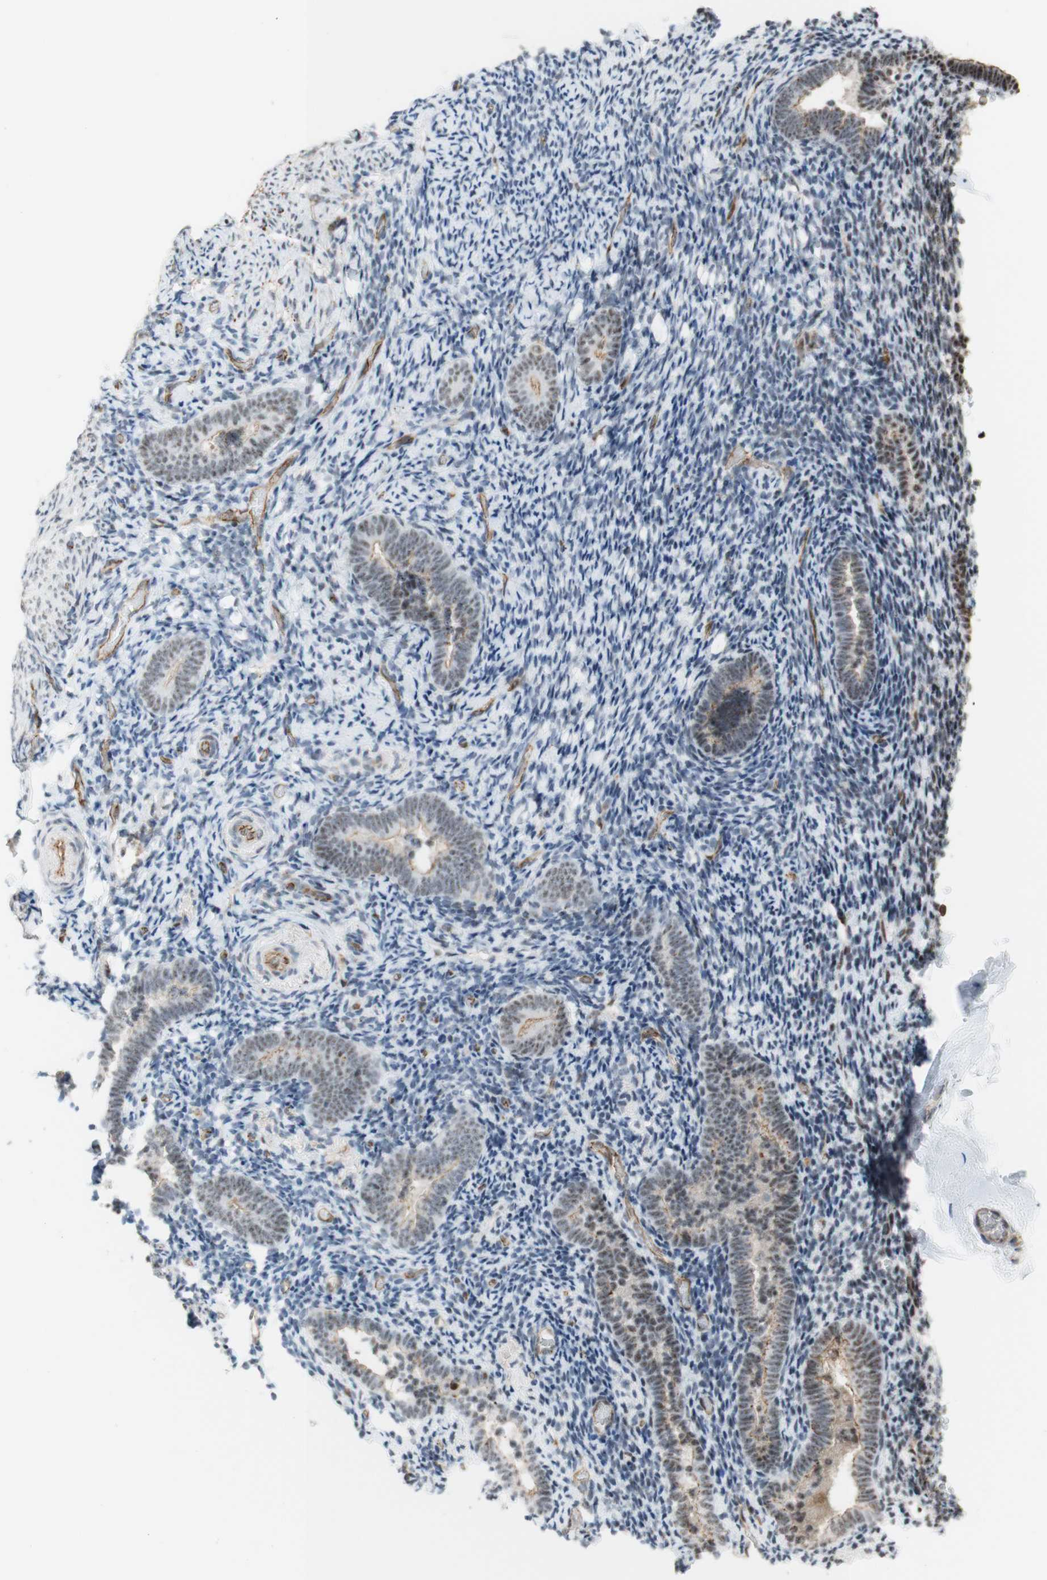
{"staining": {"intensity": "negative", "quantity": "none", "location": "none"}, "tissue": "endometrium", "cell_type": "Cells in endometrial stroma", "image_type": "normal", "snomed": [{"axis": "morphology", "description": "Normal tissue, NOS"}, {"axis": "topography", "description": "Endometrium"}], "caption": "Immunohistochemistry (IHC) photomicrograph of normal human endometrium stained for a protein (brown), which reveals no expression in cells in endometrial stroma.", "gene": "SAP18", "patient": {"sex": "female", "age": 51}}